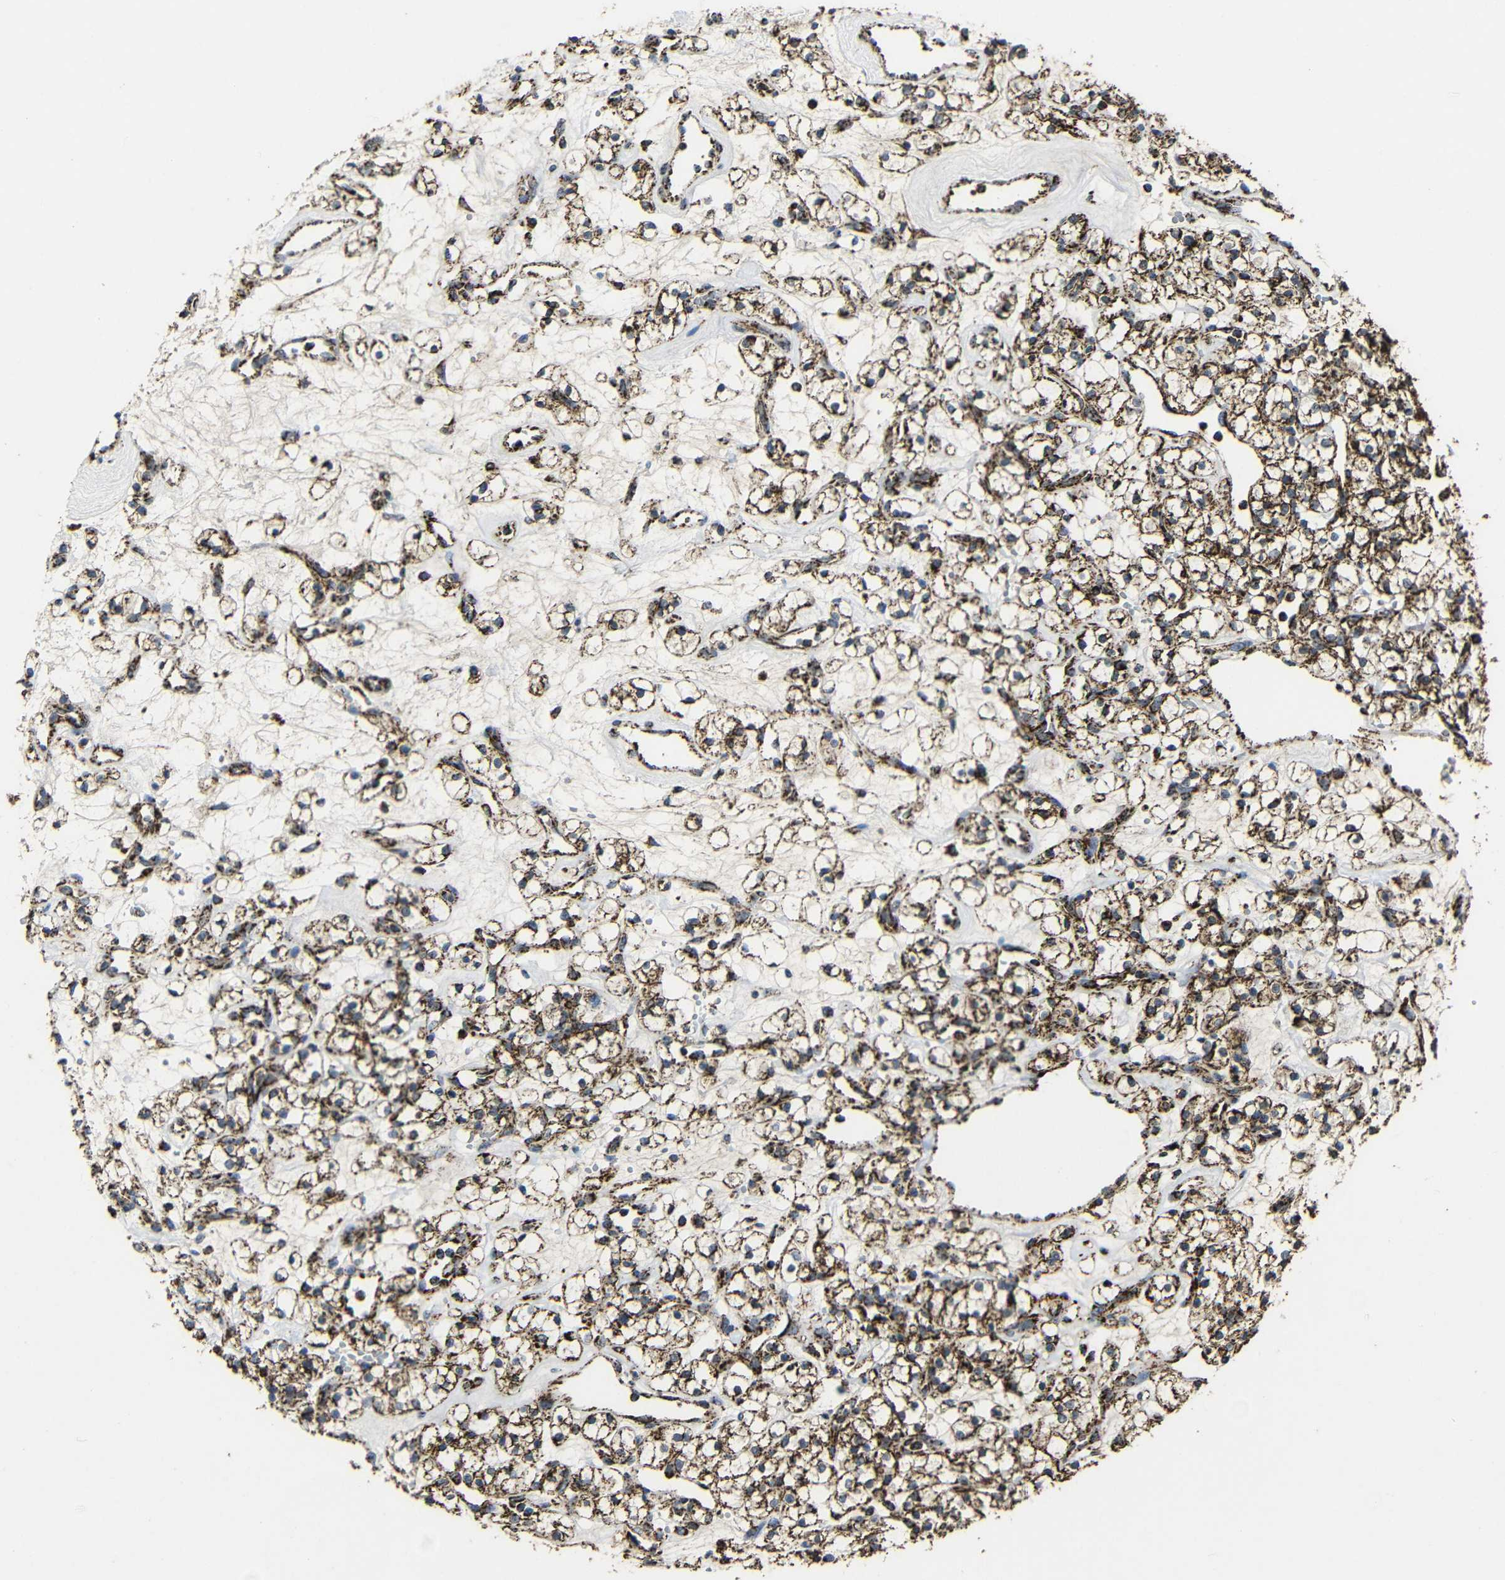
{"staining": {"intensity": "strong", "quantity": ">75%", "location": "cytoplasmic/membranous"}, "tissue": "renal cancer", "cell_type": "Tumor cells", "image_type": "cancer", "snomed": [{"axis": "morphology", "description": "Adenocarcinoma, NOS"}, {"axis": "topography", "description": "Kidney"}], "caption": "IHC (DAB) staining of human renal cancer exhibits strong cytoplasmic/membranous protein positivity in about >75% of tumor cells.", "gene": "ATP5F1A", "patient": {"sex": "female", "age": 60}}